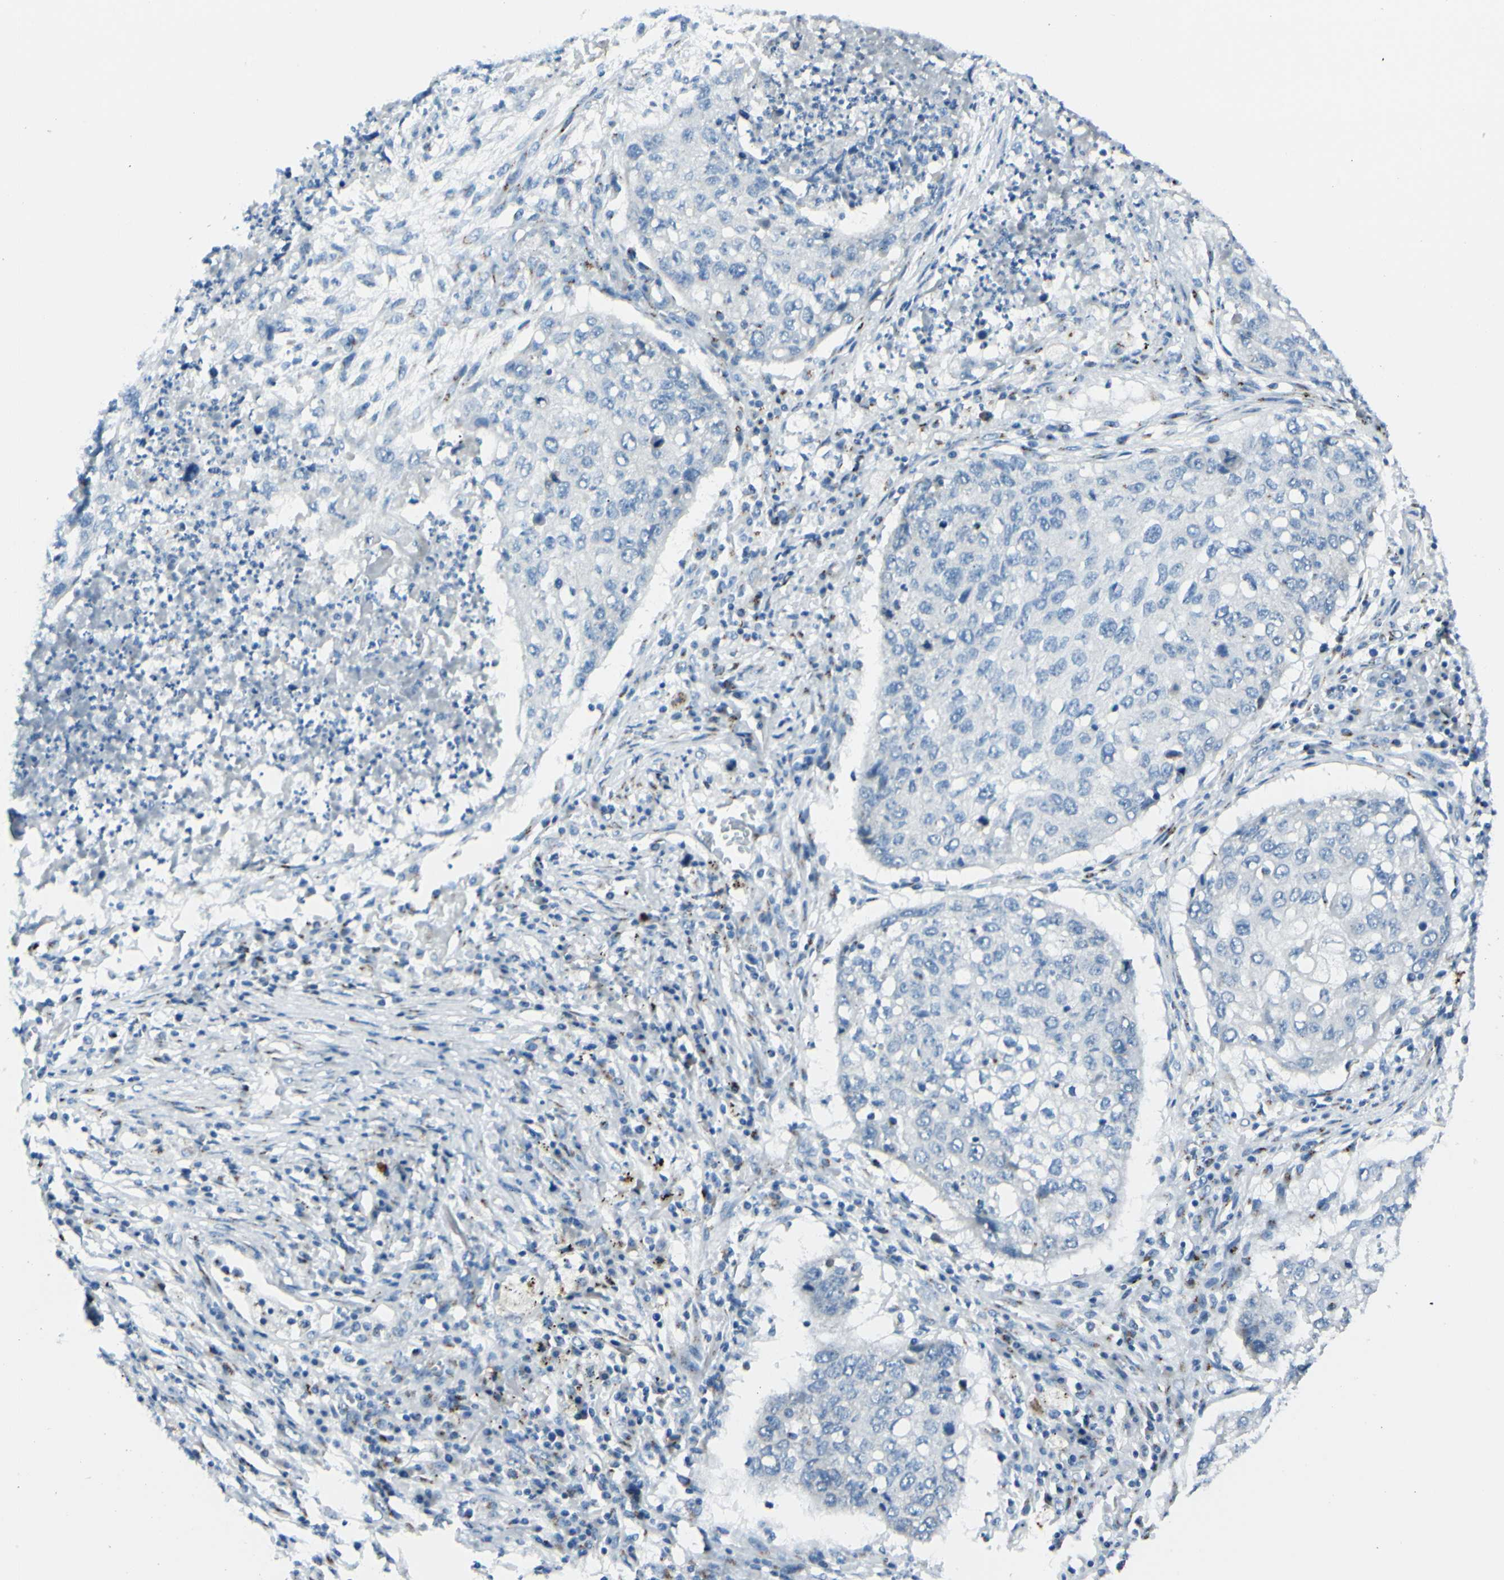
{"staining": {"intensity": "negative", "quantity": "none", "location": "none"}, "tissue": "lung cancer", "cell_type": "Tumor cells", "image_type": "cancer", "snomed": [{"axis": "morphology", "description": "Squamous cell carcinoma, NOS"}, {"axis": "topography", "description": "Lung"}], "caption": "This is an immunohistochemistry (IHC) micrograph of human lung cancer. There is no expression in tumor cells.", "gene": "B4GALT1", "patient": {"sex": "female", "age": 63}}